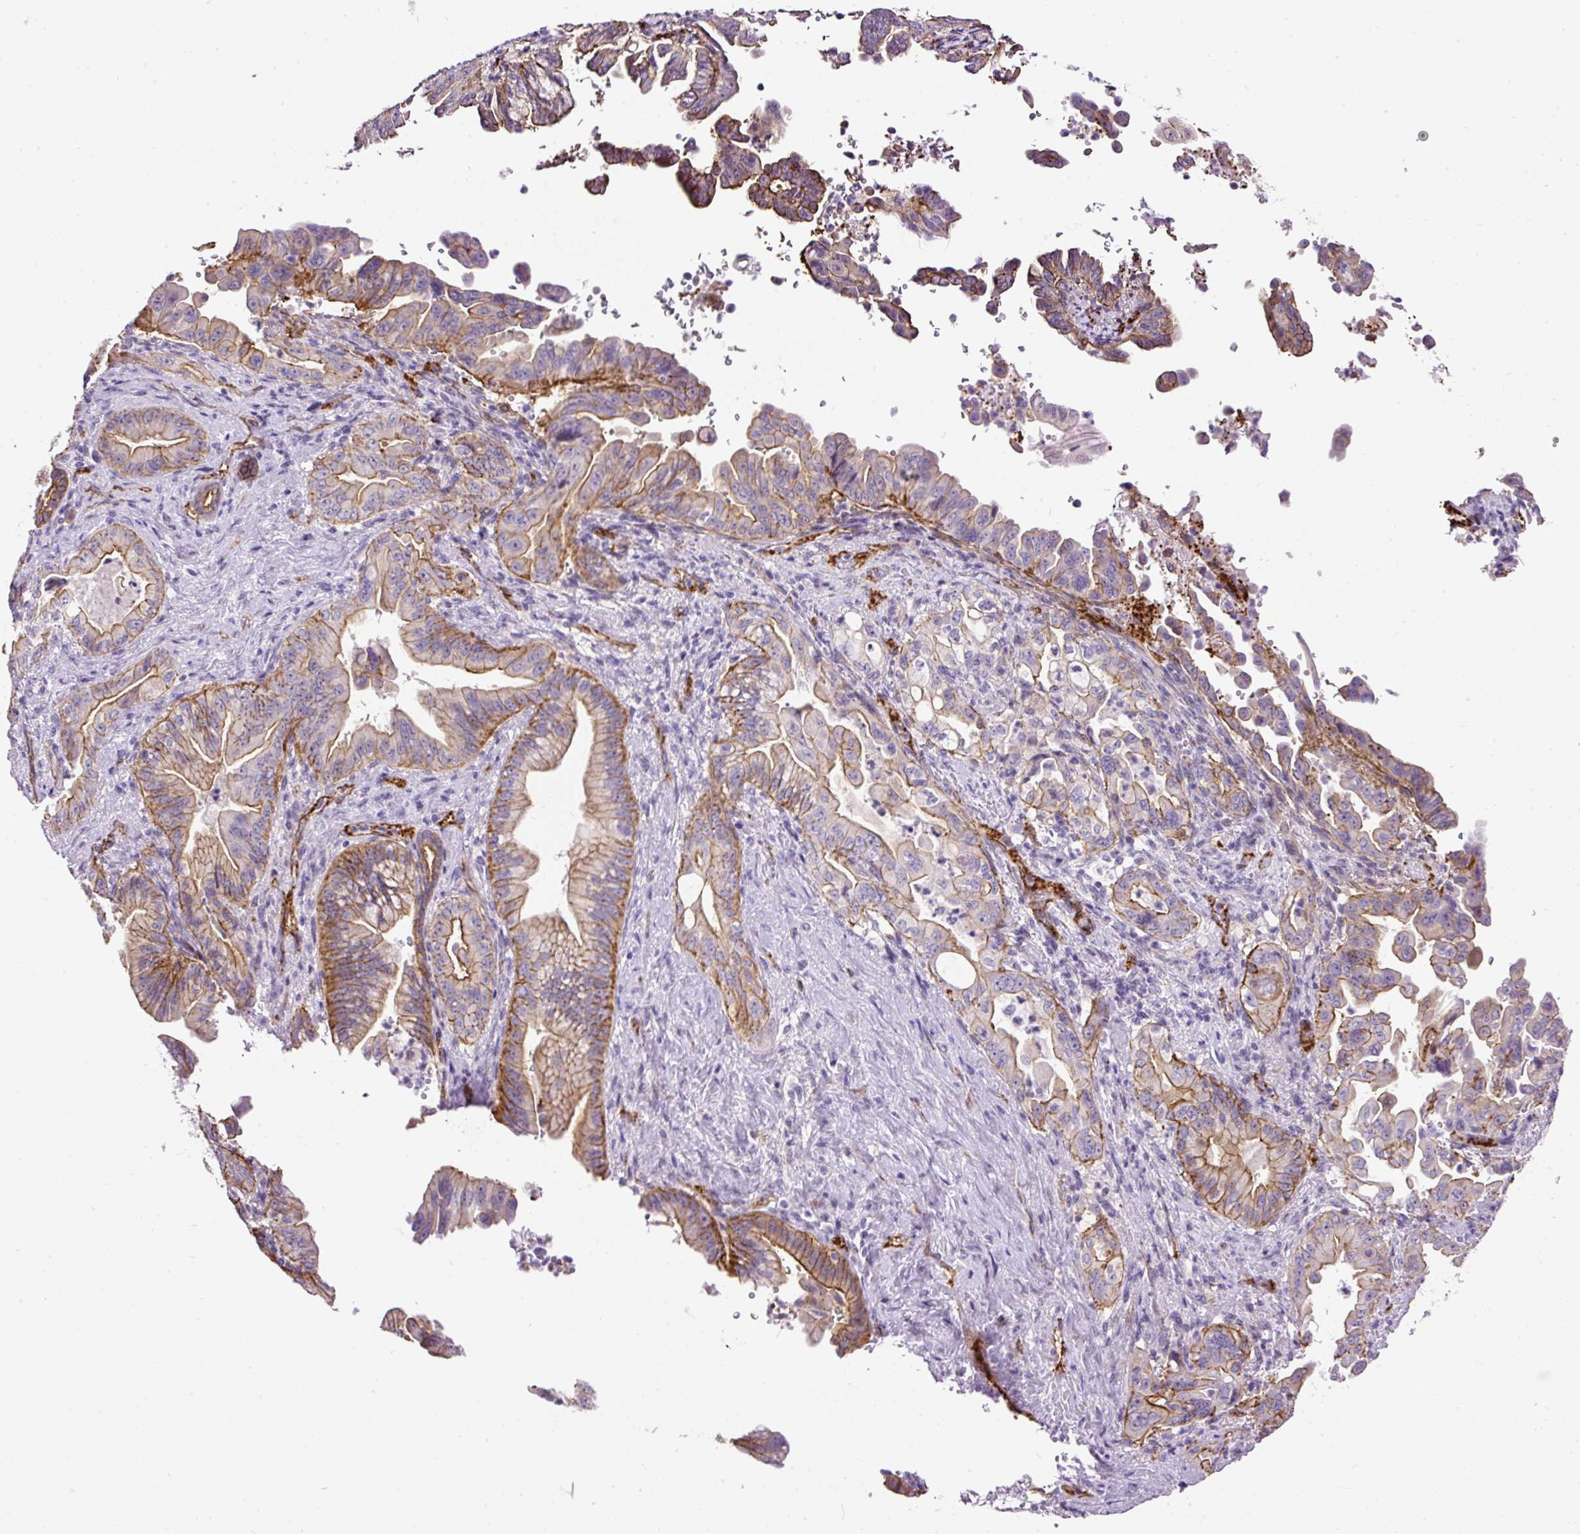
{"staining": {"intensity": "moderate", "quantity": ">75%", "location": "cytoplasmic/membranous"}, "tissue": "pancreatic cancer", "cell_type": "Tumor cells", "image_type": "cancer", "snomed": [{"axis": "morphology", "description": "Adenocarcinoma, NOS"}, {"axis": "topography", "description": "Pancreas"}], "caption": "Protein expression by IHC shows moderate cytoplasmic/membranous expression in approximately >75% of tumor cells in pancreatic cancer (adenocarcinoma). (IHC, brightfield microscopy, high magnification).", "gene": "MAGEB16", "patient": {"sex": "male", "age": 70}}